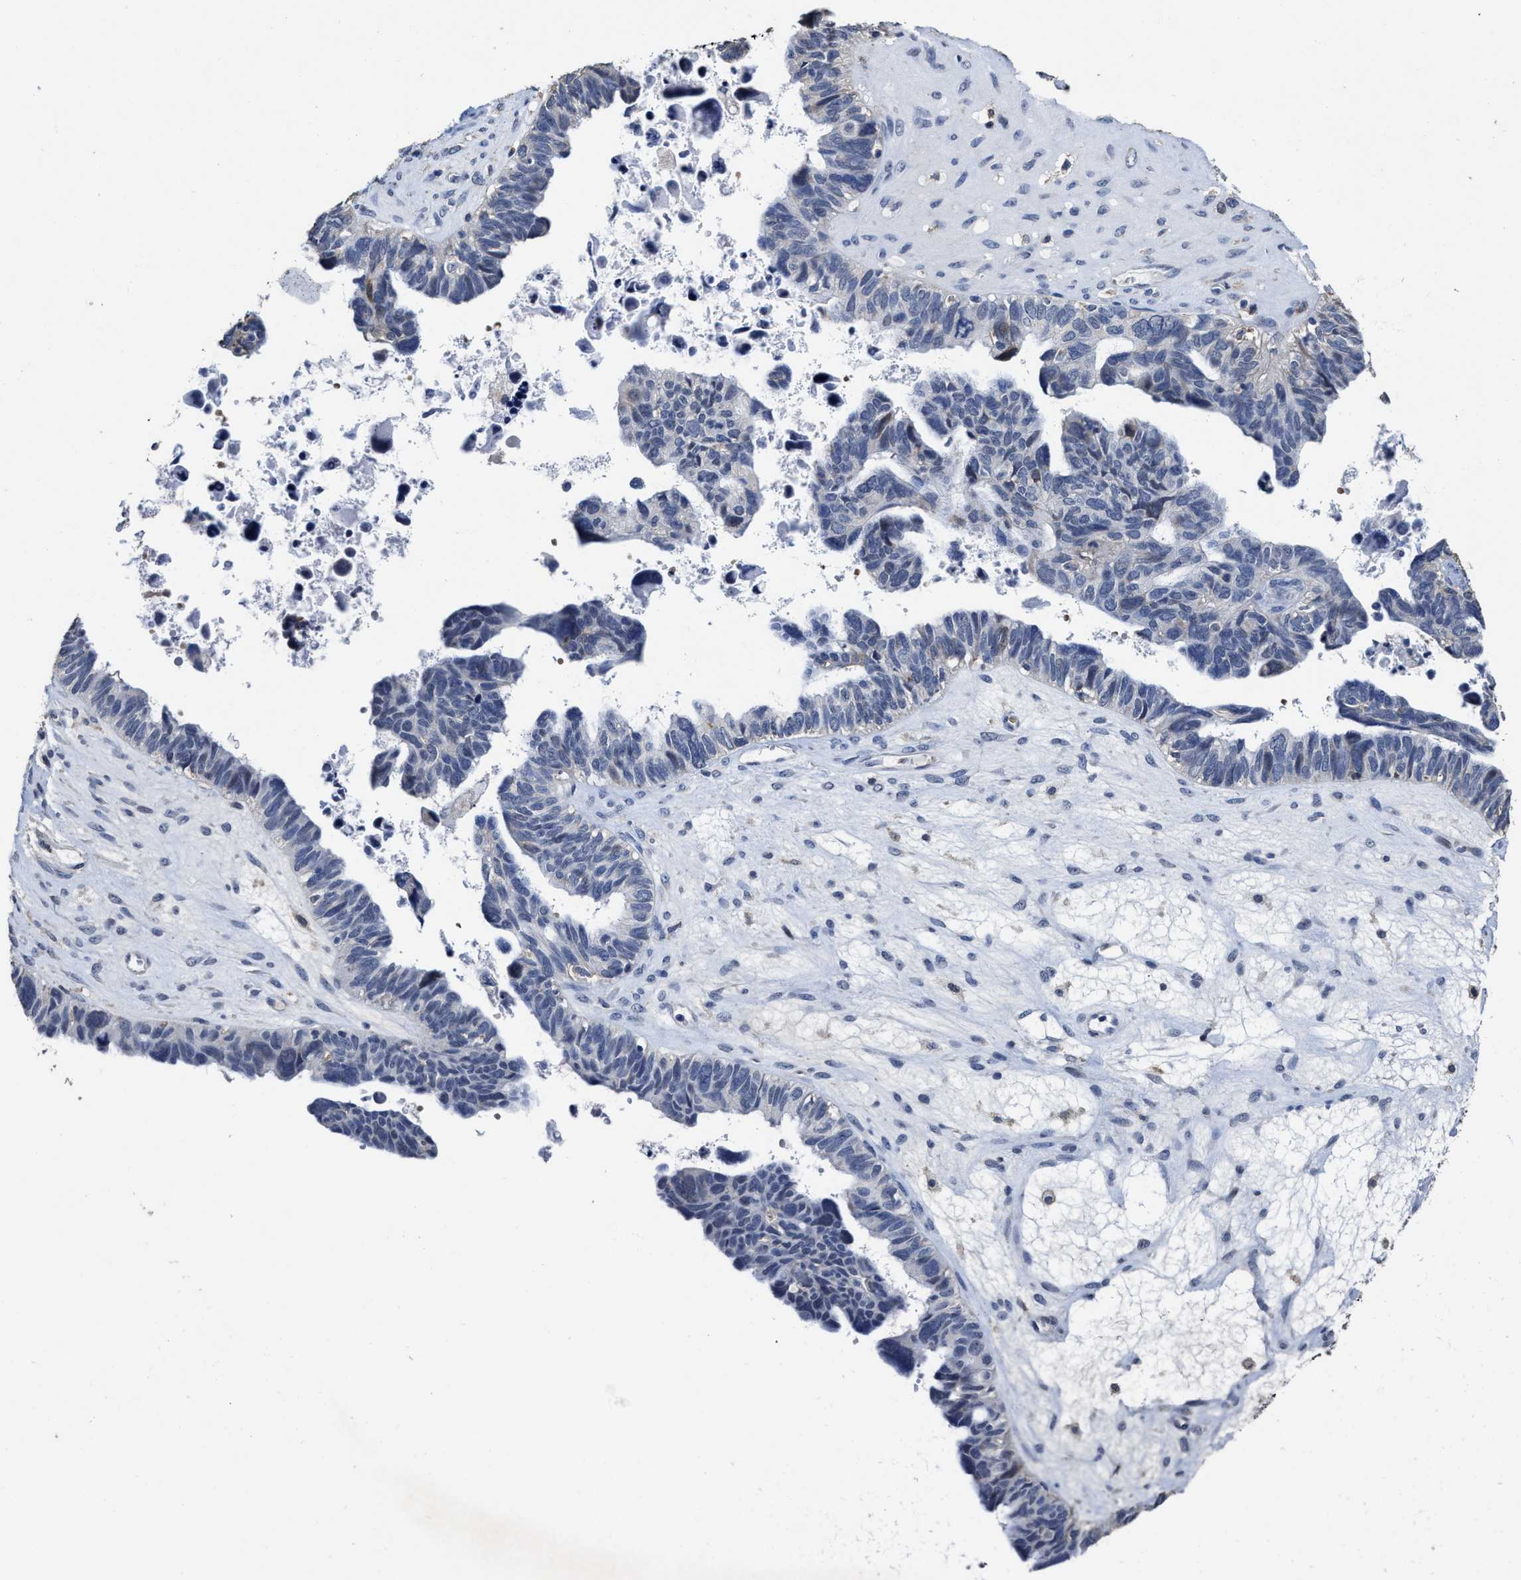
{"staining": {"intensity": "negative", "quantity": "none", "location": "none"}, "tissue": "ovarian cancer", "cell_type": "Tumor cells", "image_type": "cancer", "snomed": [{"axis": "morphology", "description": "Cystadenocarcinoma, serous, NOS"}, {"axis": "topography", "description": "Ovary"}], "caption": "The IHC image has no significant staining in tumor cells of ovarian serous cystadenocarcinoma tissue. Brightfield microscopy of IHC stained with DAB (brown) and hematoxylin (blue), captured at high magnification.", "gene": "ZFAT", "patient": {"sex": "female", "age": 79}}